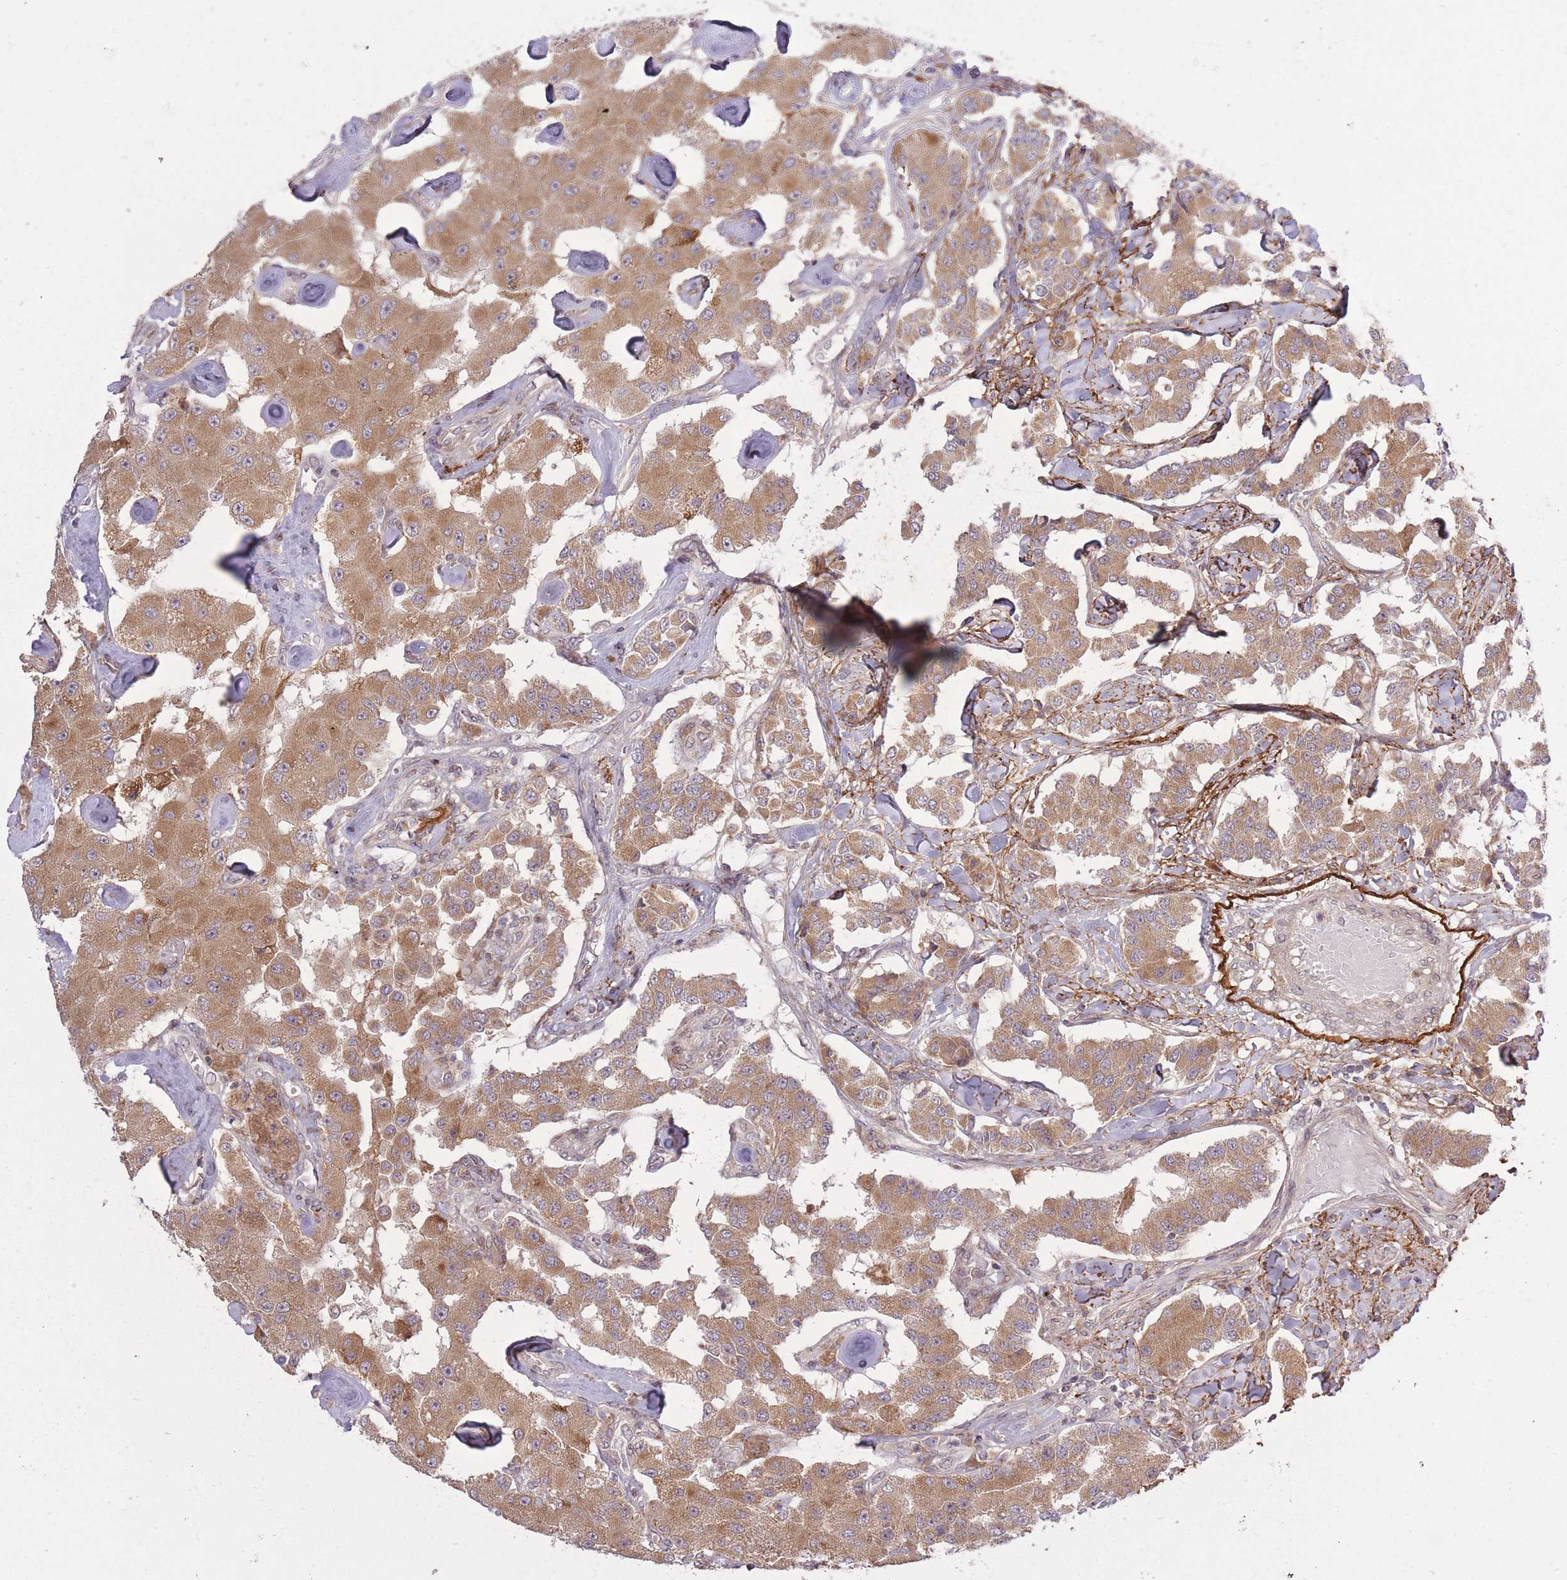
{"staining": {"intensity": "moderate", "quantity": ">75%", "location": "cytoplasmic/membranous"}, "tissue": "carcinoid", "cell_type": "Tumor cells", "image_type": "cancer", "snomed": [{"axis": "morphology", "description": "Carcinoid, malignant, NOS"}, {"axis": "topography", "description": "Pancreas"}], "caption": "Protein staining reveals moderate cytoplasmic/membranous staining in about >75% of tumor cells in carcinoid (malignant).", "gene": "ZNF391", "patient": {"sex": "male", "age": 41}}